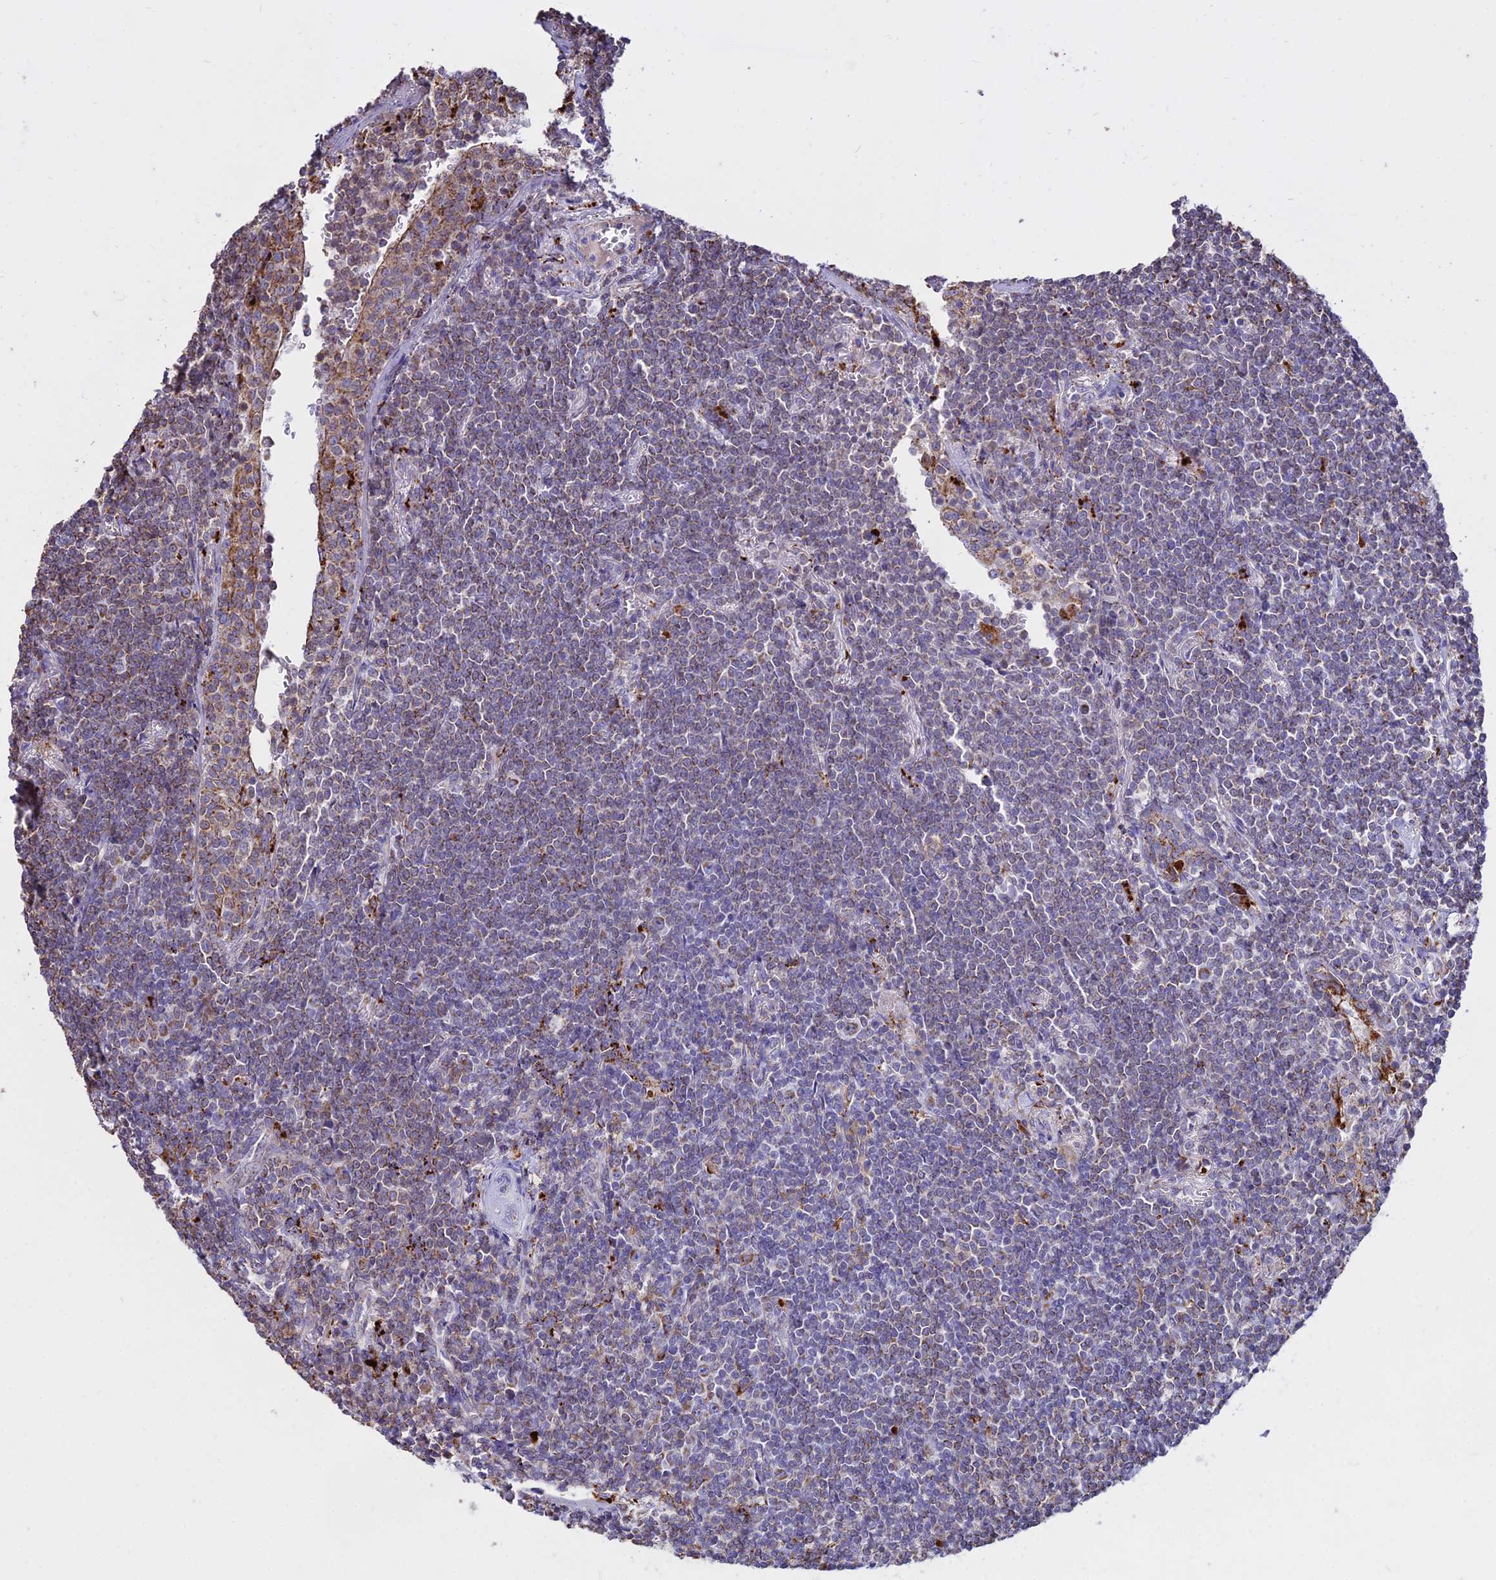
{"staining": {"intensity": "weak", "quantity": "25%-75%", "location": "cytoplasmic/membranous"}, "tissue": "lymphoma", "cell_type": "Tumor cells", "image_type": "cancer", "snomed": [{"axis": "morphology", "description": "Malignant lymphoma, non-Hodgkin's type, Low grade"}, {"axis": "topography", "description": "Lung"}], "caption": "Protein expression analysis of human lymphoma reveals weak cytoplasmic/membranous staining in approximately 25%-75% of tumor cells. Nuclei are stained in blue.", "gene": "PNLIPRP3", "patient": {"sex": "female", "age": 71}}